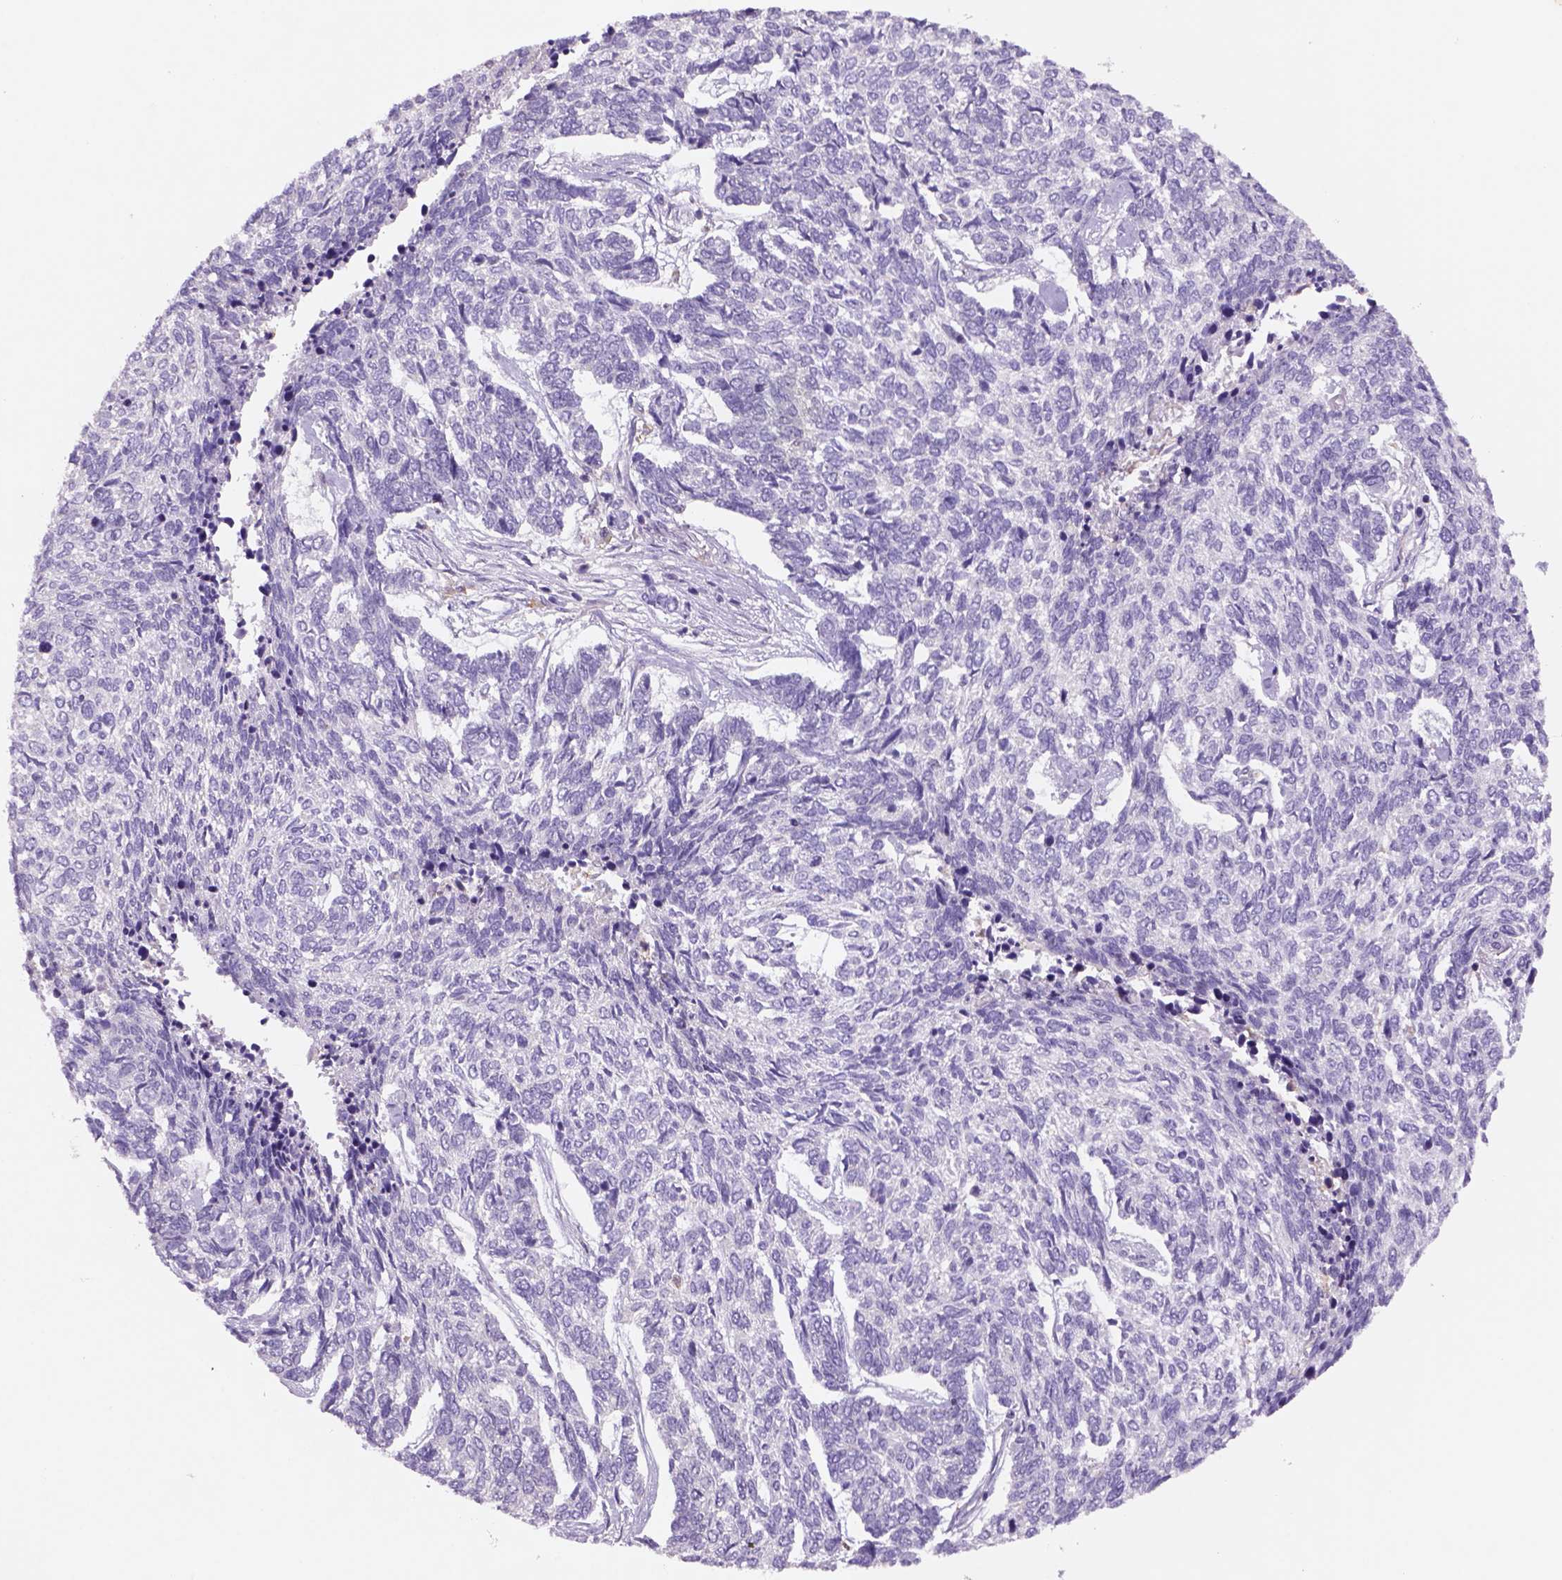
{"staining": {"intensity": "negative", "quantity": "none", "location": "none"}, "tissue": "skin cancer", "cell_type": "Tumor cells", "image_type": "cancer", "snomed": [{"axis": "morphology", "description": "Basal cell carcinoma"}, {"axis": "topography", "description": "Skin"}], "caption": "A histopathology image of human skin basal cell carcinoma is negative for staining in tumor cells.", "gene": "NAALAD2", "patient": {"sex": "female", "age": 65}}